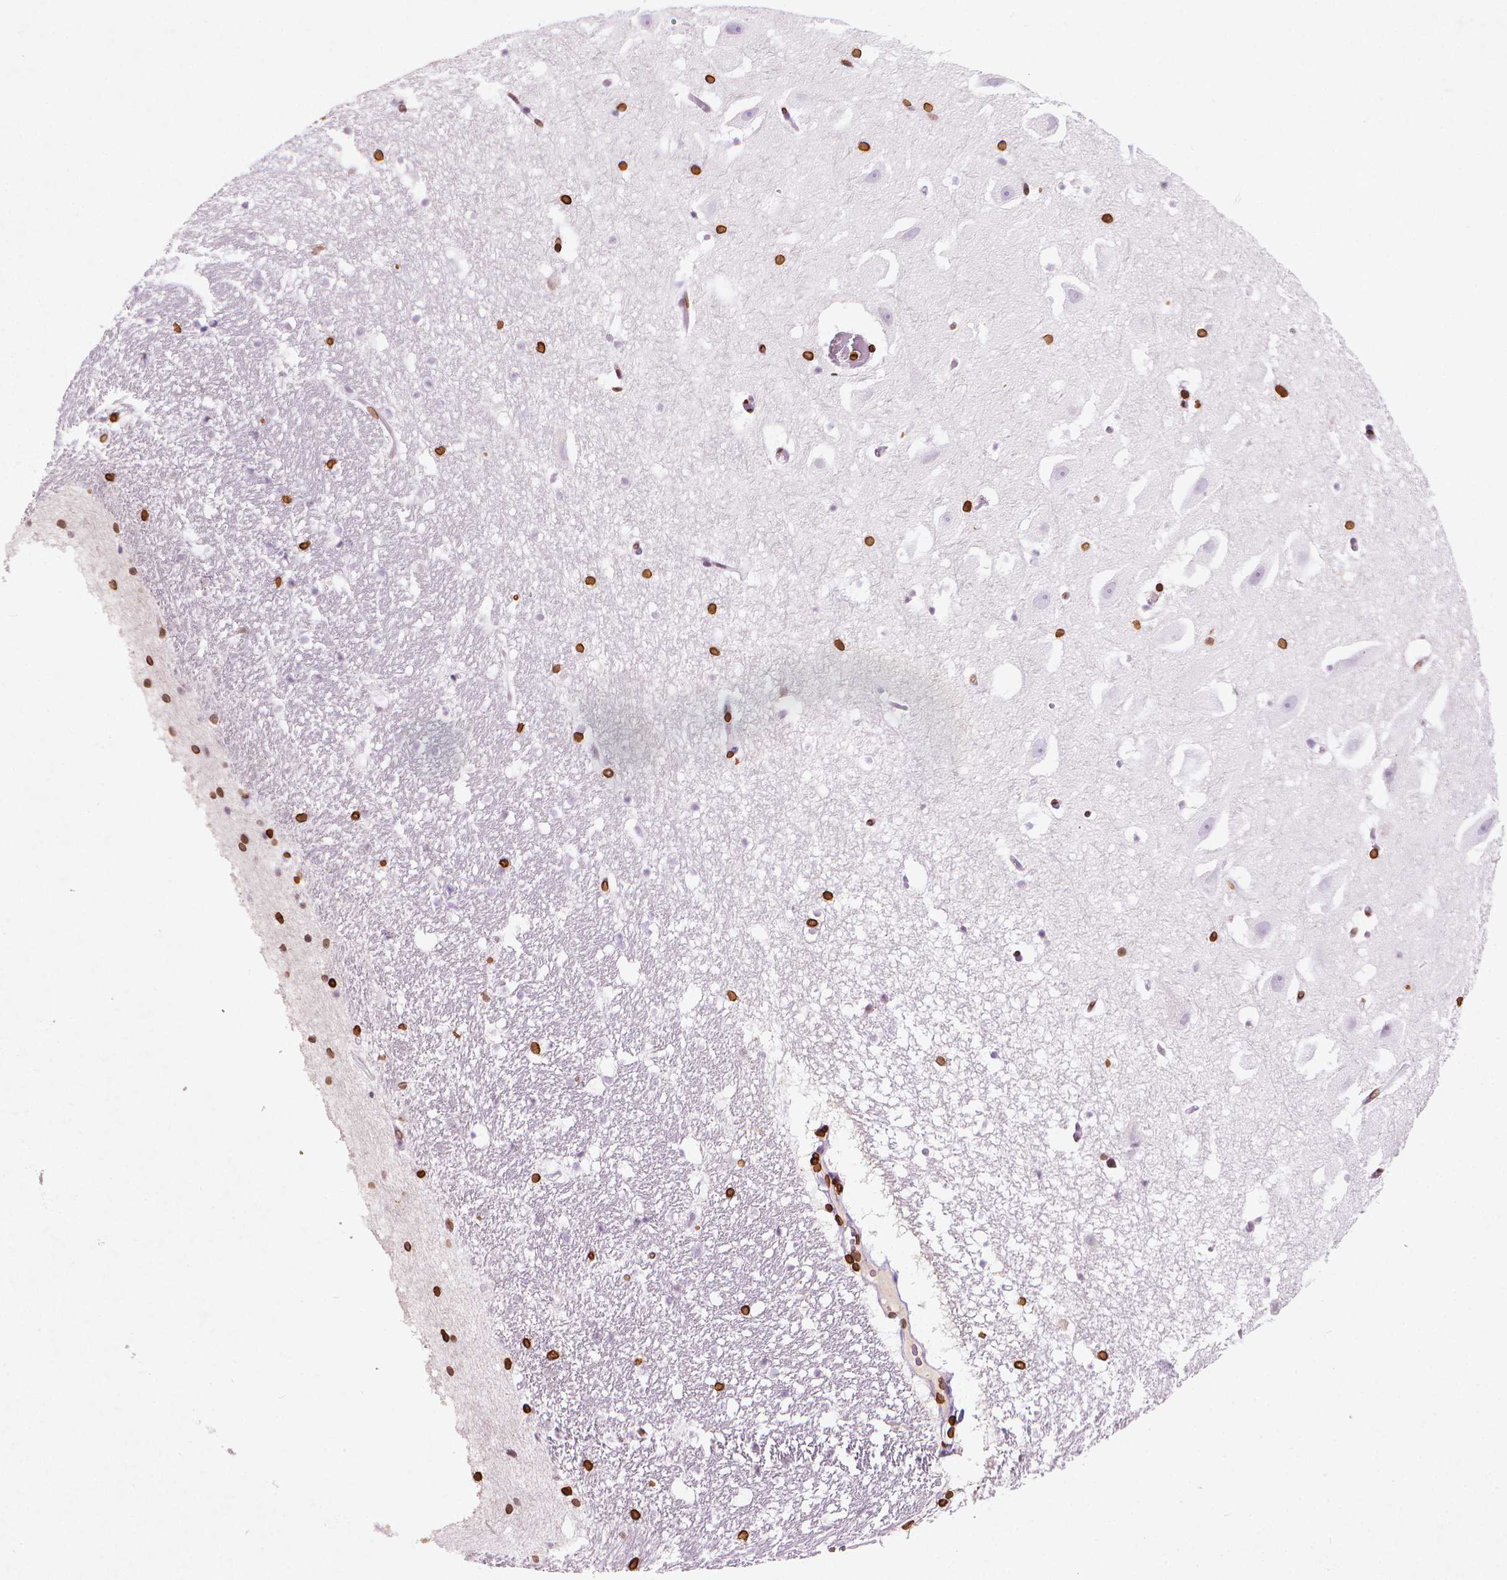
{"staining": {"intensity": "strong", "quantity": "25%-75%", "location": "cytoplasmic/membranous,nuclear"}, "tissue": "hippocampus", "cell_type": "Glial cells", "image_type": "normal", "snomed": [{"axis": "morphology", "description": "Normal tissue, NOS"}, {"axis": "topography", "description": "Hippocampus"}], "caption": "Strong cytoplasmic/membranous,nuclear protein expression is present in approximately 25%-75% of glial cells in hippocampus. Immunohistochemistry (ihc) stains the protein of interest in brown and the nuclei are stained blue.", "gene": "LMNB1", "patient": {"sex": "male", "age": 26}}